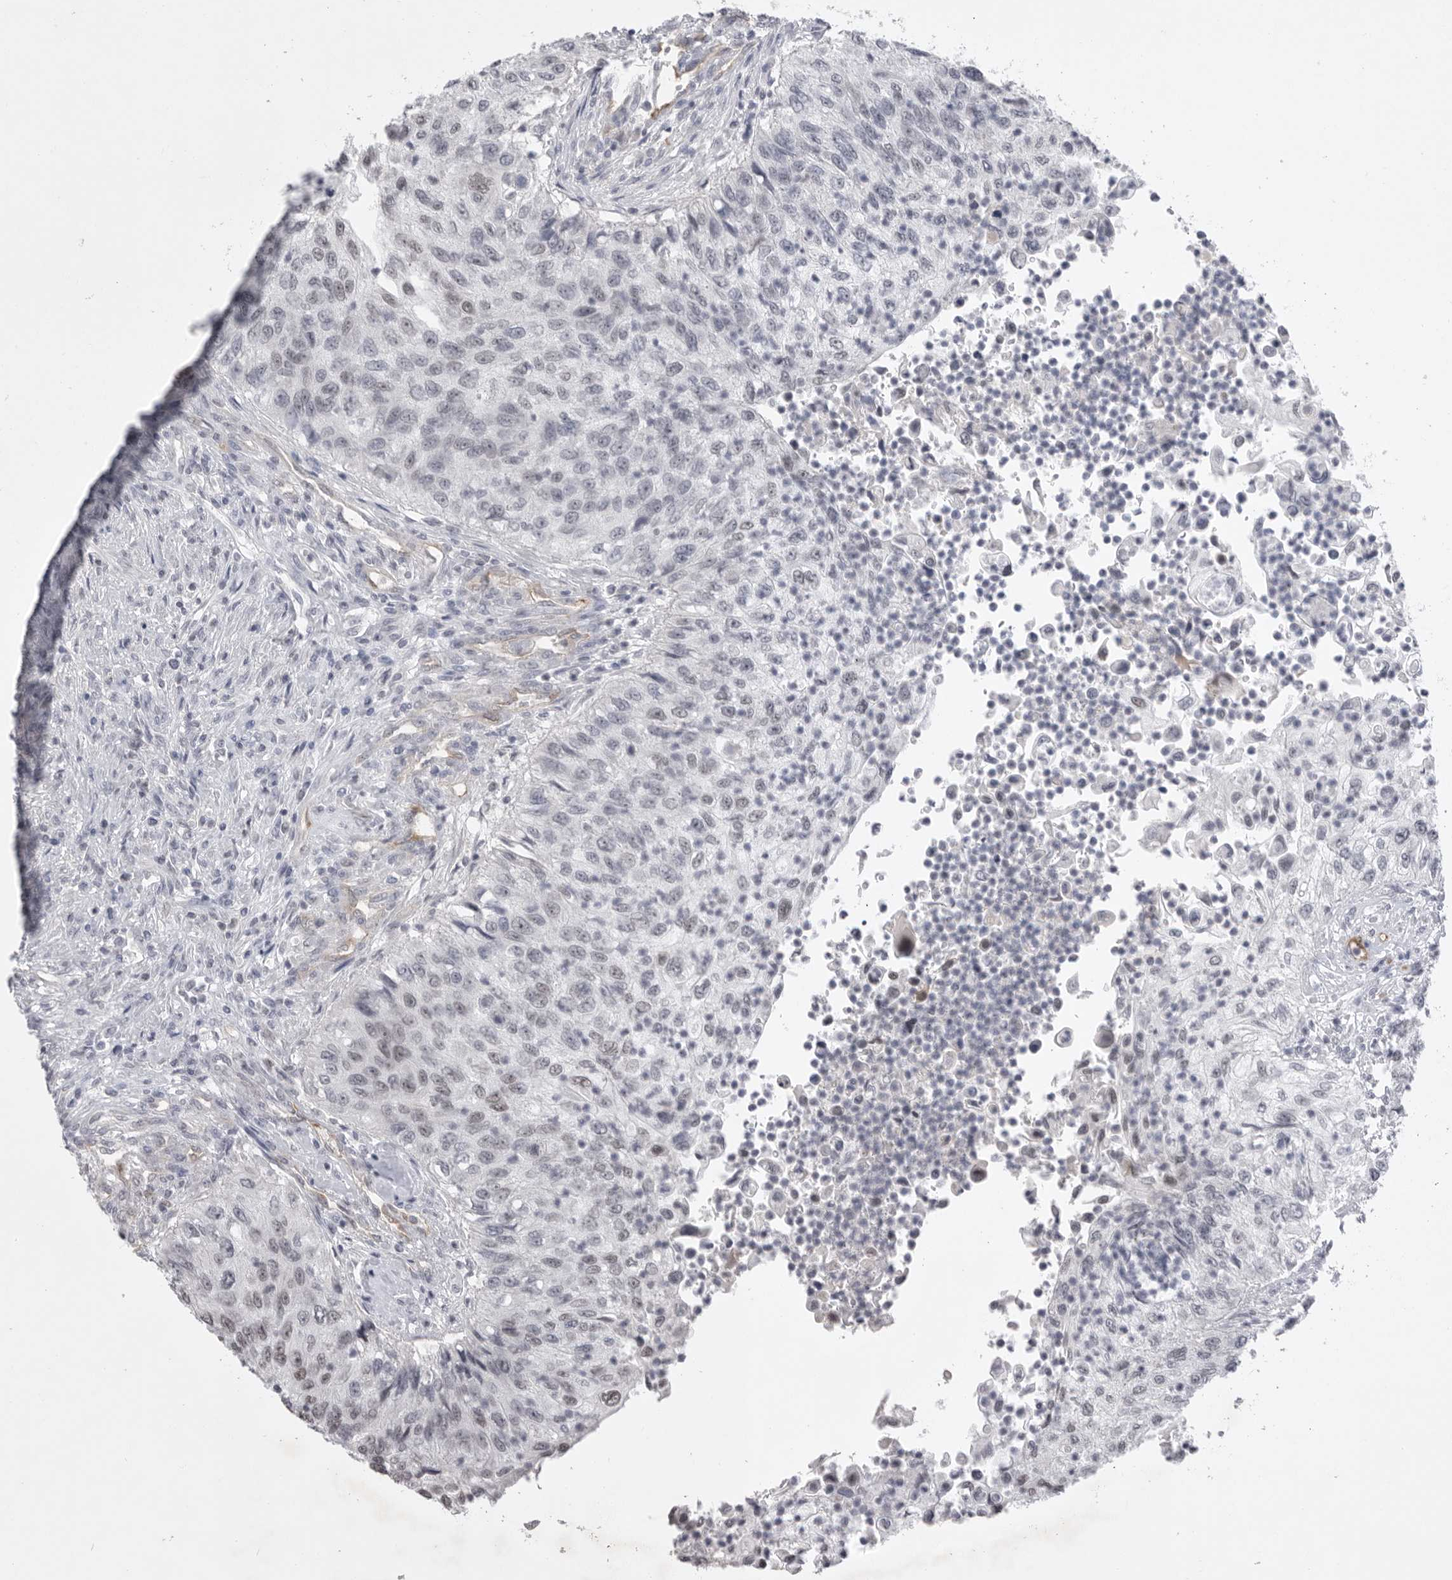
{"staining": {"intensity": "weak", "quantity": "<25%", "location": "nuclear"}, "tissue": "urothelial cancer", "cell_type": "Tumor cells", "image_type": "cancer", "snomed": [{"axis": "morphology", "description": "Urothelial carcinoma, High grade"}, {"axis": "topography", "description": "Urinary bladder"}], "caption": "The micrograph reveals no significant positivity in tumor cells of urothelial carcinoma (high-grade).", "gene": "ZBTB7B", "patient": {"sex": "female", "age": 60}}